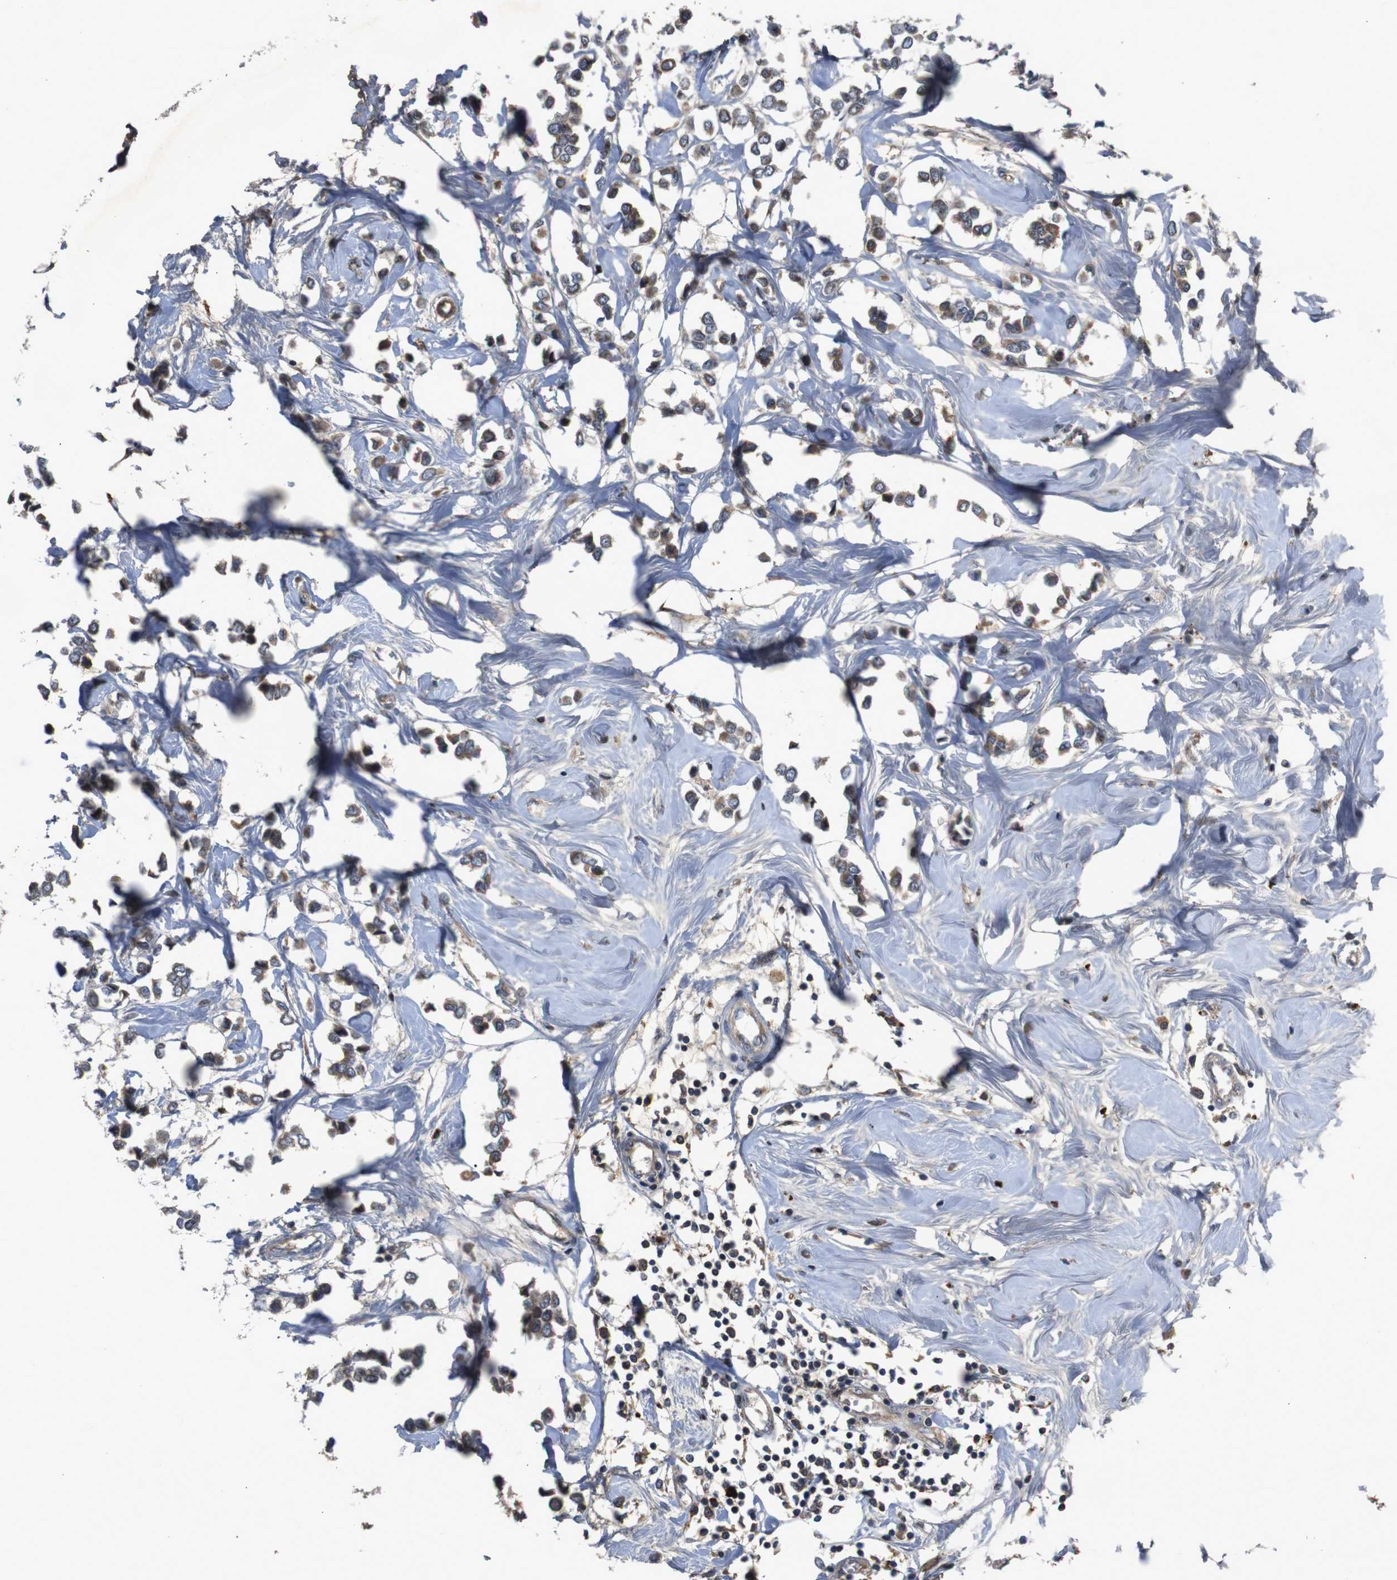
{"staining": {"intensity": "moderate", "quantity": ">75%", "location": "cytoplasmic/membranous"}, "tissue": "breast cancer", "cell_type": "Tumor cells", "image_type": "cancer", "snomed": [{"axis": "morphology", "description": "Lobular carcinoma"}, {"axis": "topography", "description": "Breast"}], "caption": "Immunohistochemistry (IHC) (DAB (3,3'-diaminobenzidine)) staining of human lobular carcinoma (breast) reveals moderate cytoplasmic/membranous protein positivity in about >75% of tumor cells. The staining was performed using DAB (3,3'-diaminobenzidine) to visualize the protein expression in brown, while the nuclei were stained in blue with hematoxylin (Magnification: 20x).", "gene": "PTPN1", "patient": {"sex": "female", "age": 51}}